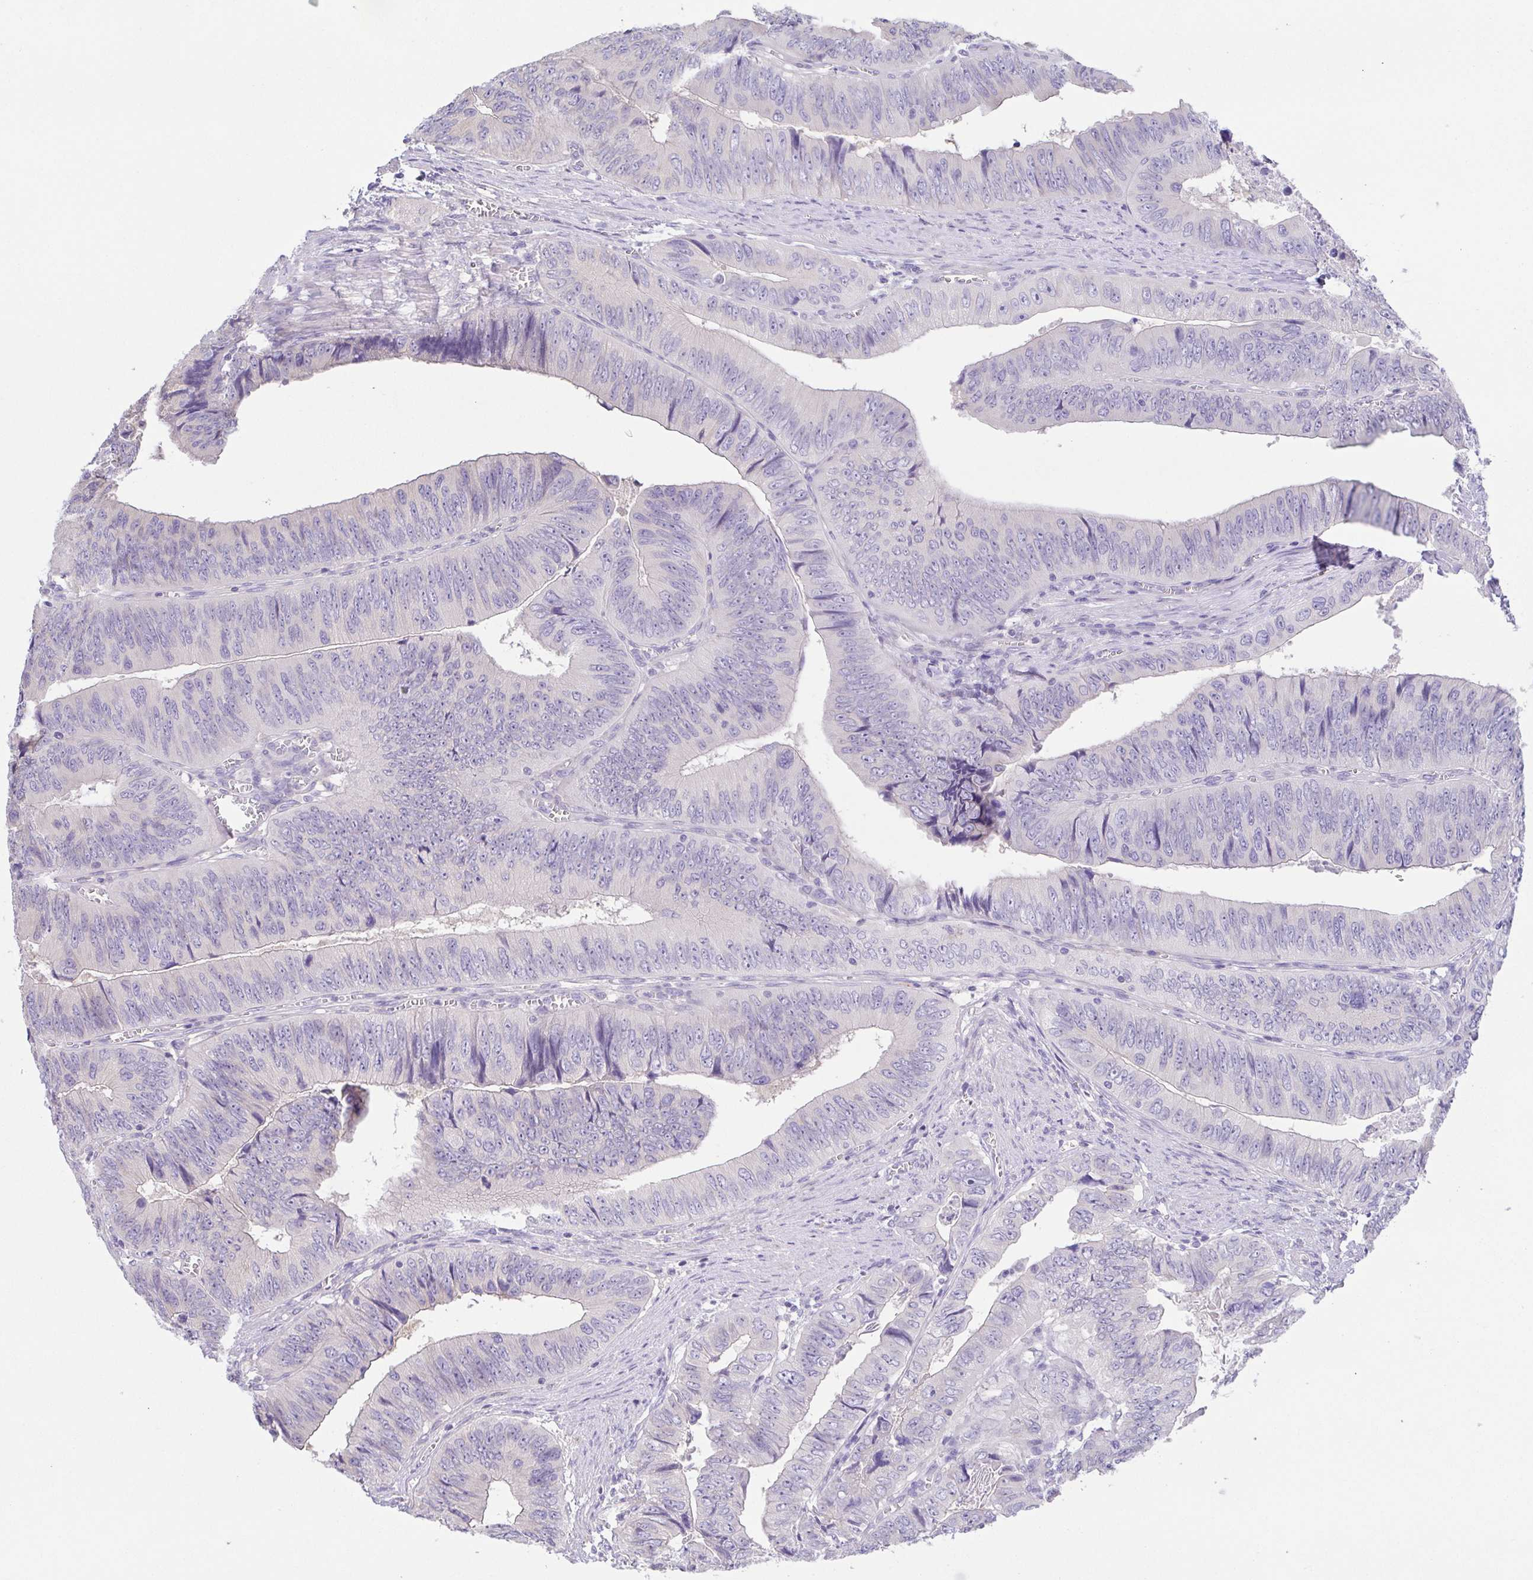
{"staining": {"intensity": "negative", "quantity": "none", "location": "none"}, "tissue": "colorectal cancer", "cell_type": "Tumor cells", "image_type": "cancer", "snomed": [{"axis": "morphology", "description": "Adenocarcinoma, NOS"}, {"axis": "topography", "description": "Colon"}], "caption": "A micrograph of human adenocarcinoma (colorectal) is negative for staining in tumor cells. The staining is performed using DAB brown chromogen with nuclei counter-stained in using hematoxylin.", "gene": "PKDREJ", "patient": {"sex": "female", "age": 84}}